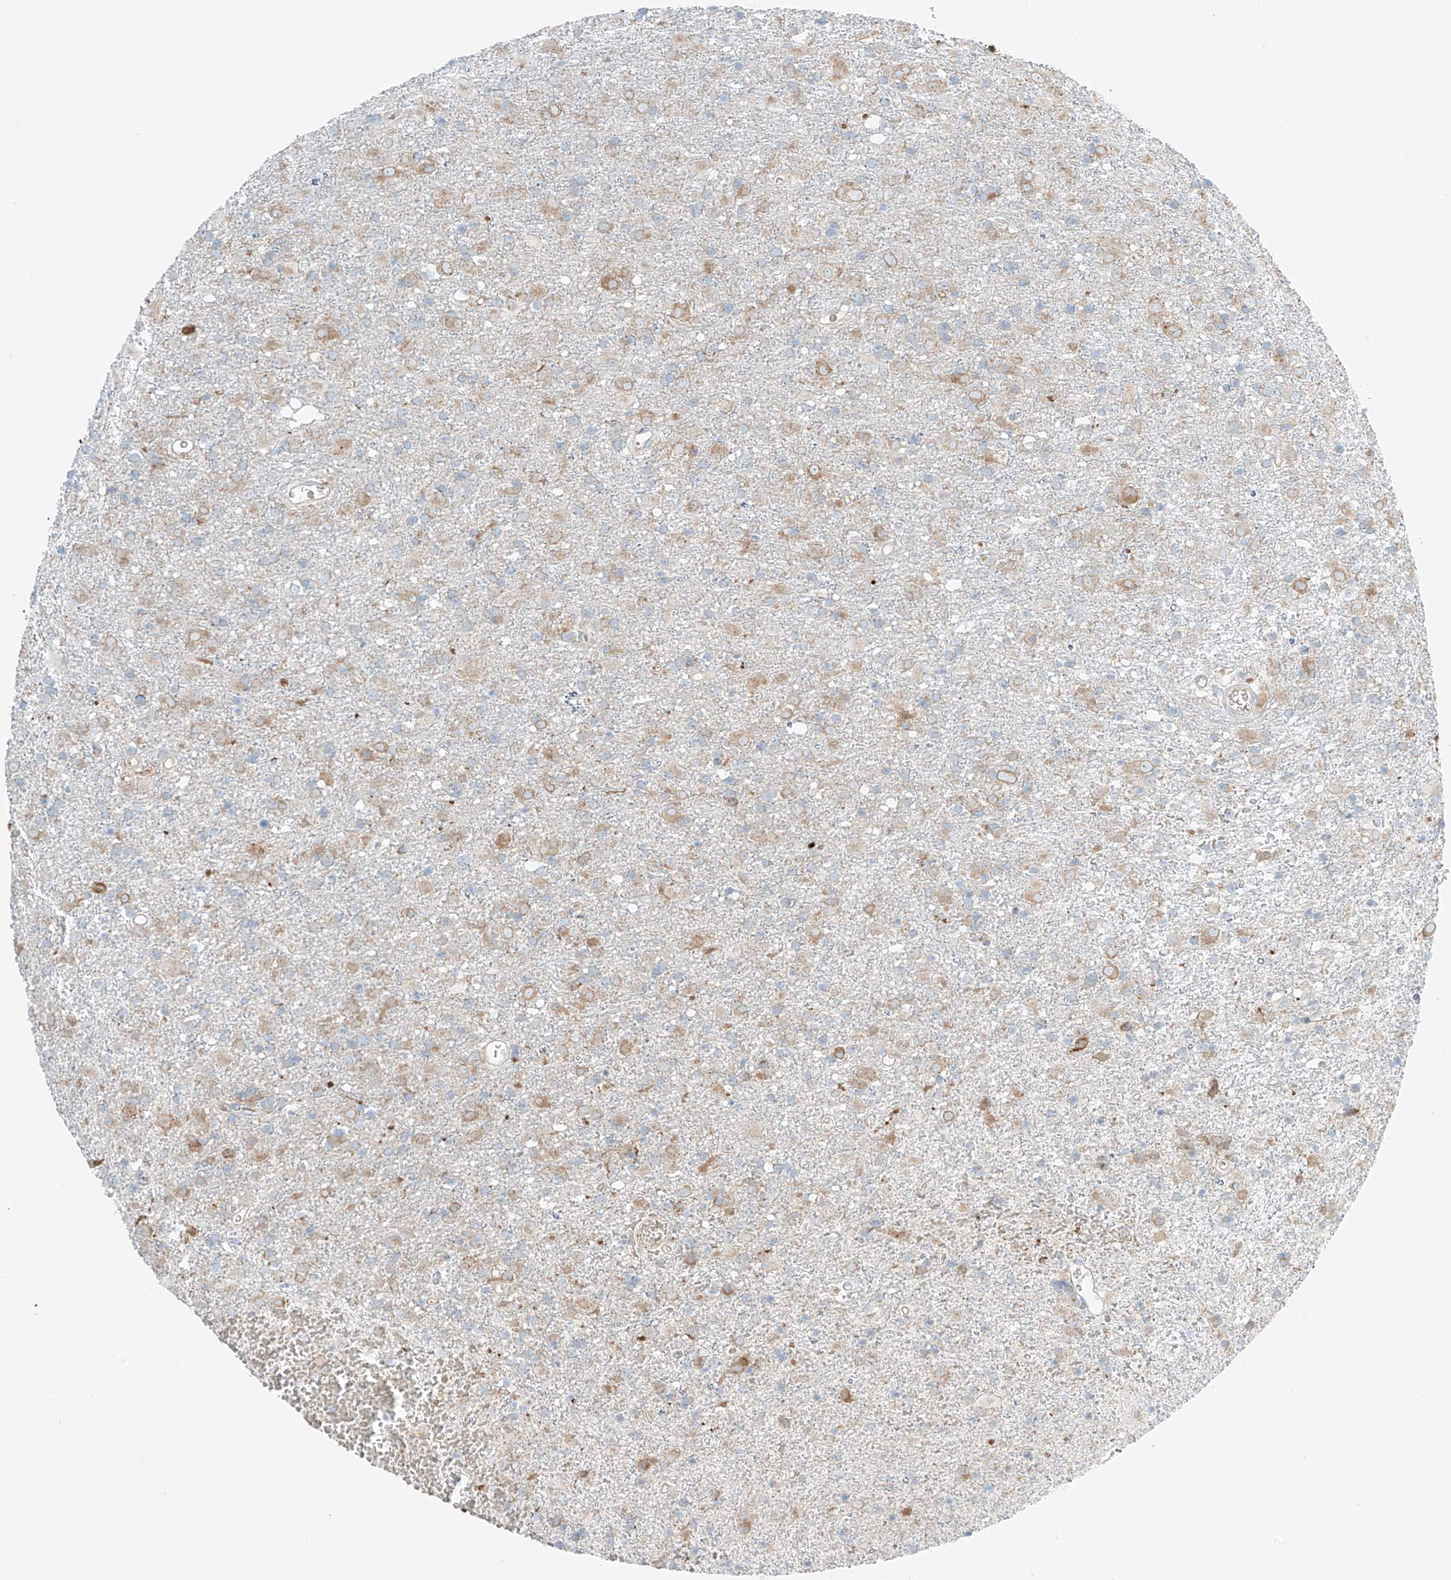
{"staining": {"intensity": "weak", "quantity": "25%-75%", "location": "cytoplasmic/membranous"}, "tissue": "glioma", "cell_type": "Tumor cells", "image_type": "cancer", "snomed": [{"axis": "morphology", "description": "Glioma, malignant, Low grade"}, {"axis": "topography", "description": "Brain"}], "caption": "Immunohistochemistry (IHC) staining of glioma, which displays low levels of weak cytoplasmic/membranous staining in about 25%-75% of tumor cells indicating weak cytoplasmic/membranous protein staining. The staining was performed using DAB (brown) for protein detection and nuclei were counterstained in hematoxylin (blue).", "gene": "EIPR1", "patient": {"sex": "male", "age": 65}}